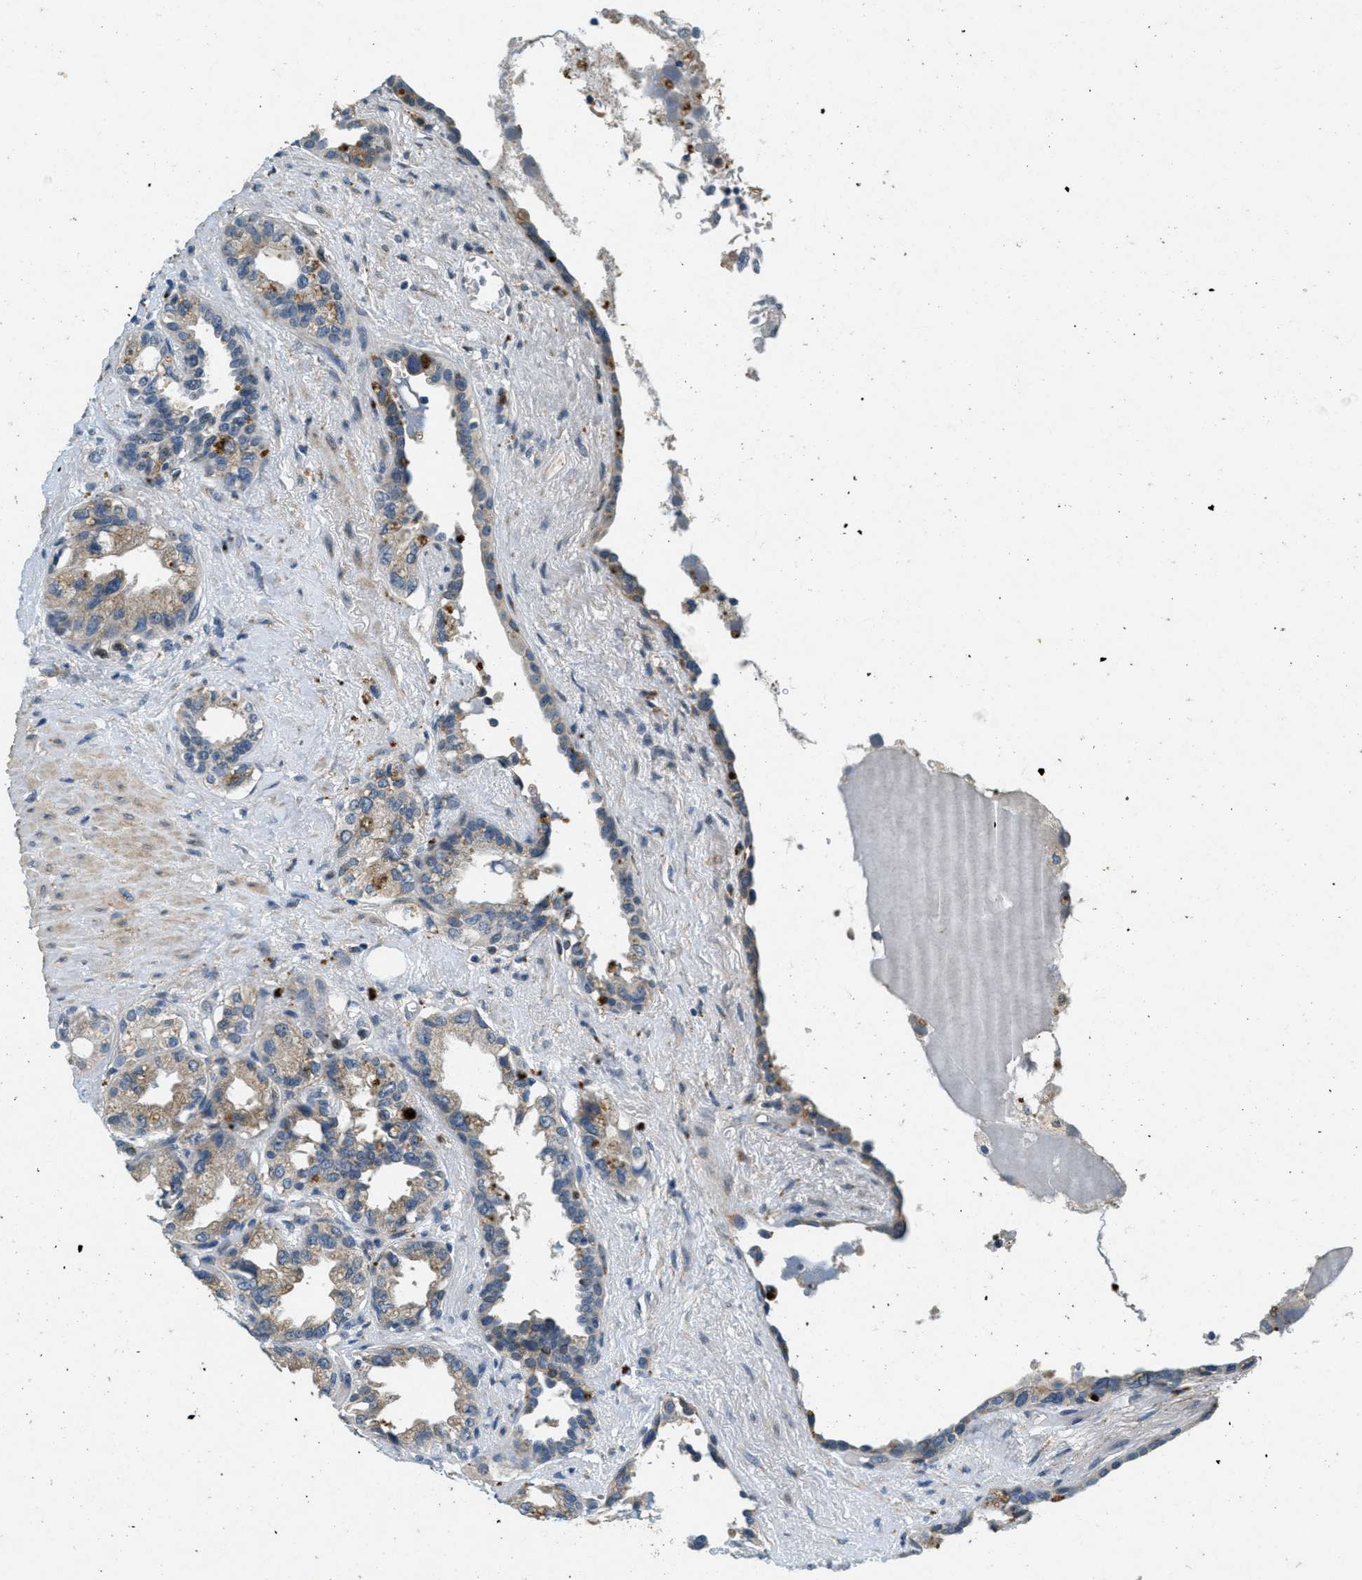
{"staining": {"intensity": "moderate", "quantity": "25%-75%", "location": "cytoplasmic/membranous"}, "tissue": "seminal vesicle", "cell_type": "Glandular cells", "image_type": "normal", "snomed": [{"axis": "morphology", "description": "Normal tissue, NOS"}, {"axis": "topography", "description": "Seminal veicle"}], "caption": "Protein analysis of benign seminal vesicle exhibits moderate cytoplasmic/membranous staining in about 25%-75% of glandular cells. The staining was performed using DAB, with brown indicating positive protein expression. Nuclei are stained blue with hematoxylin.", "gene": "RAB3D", "patient": {"sex": "male", "age": 61}}